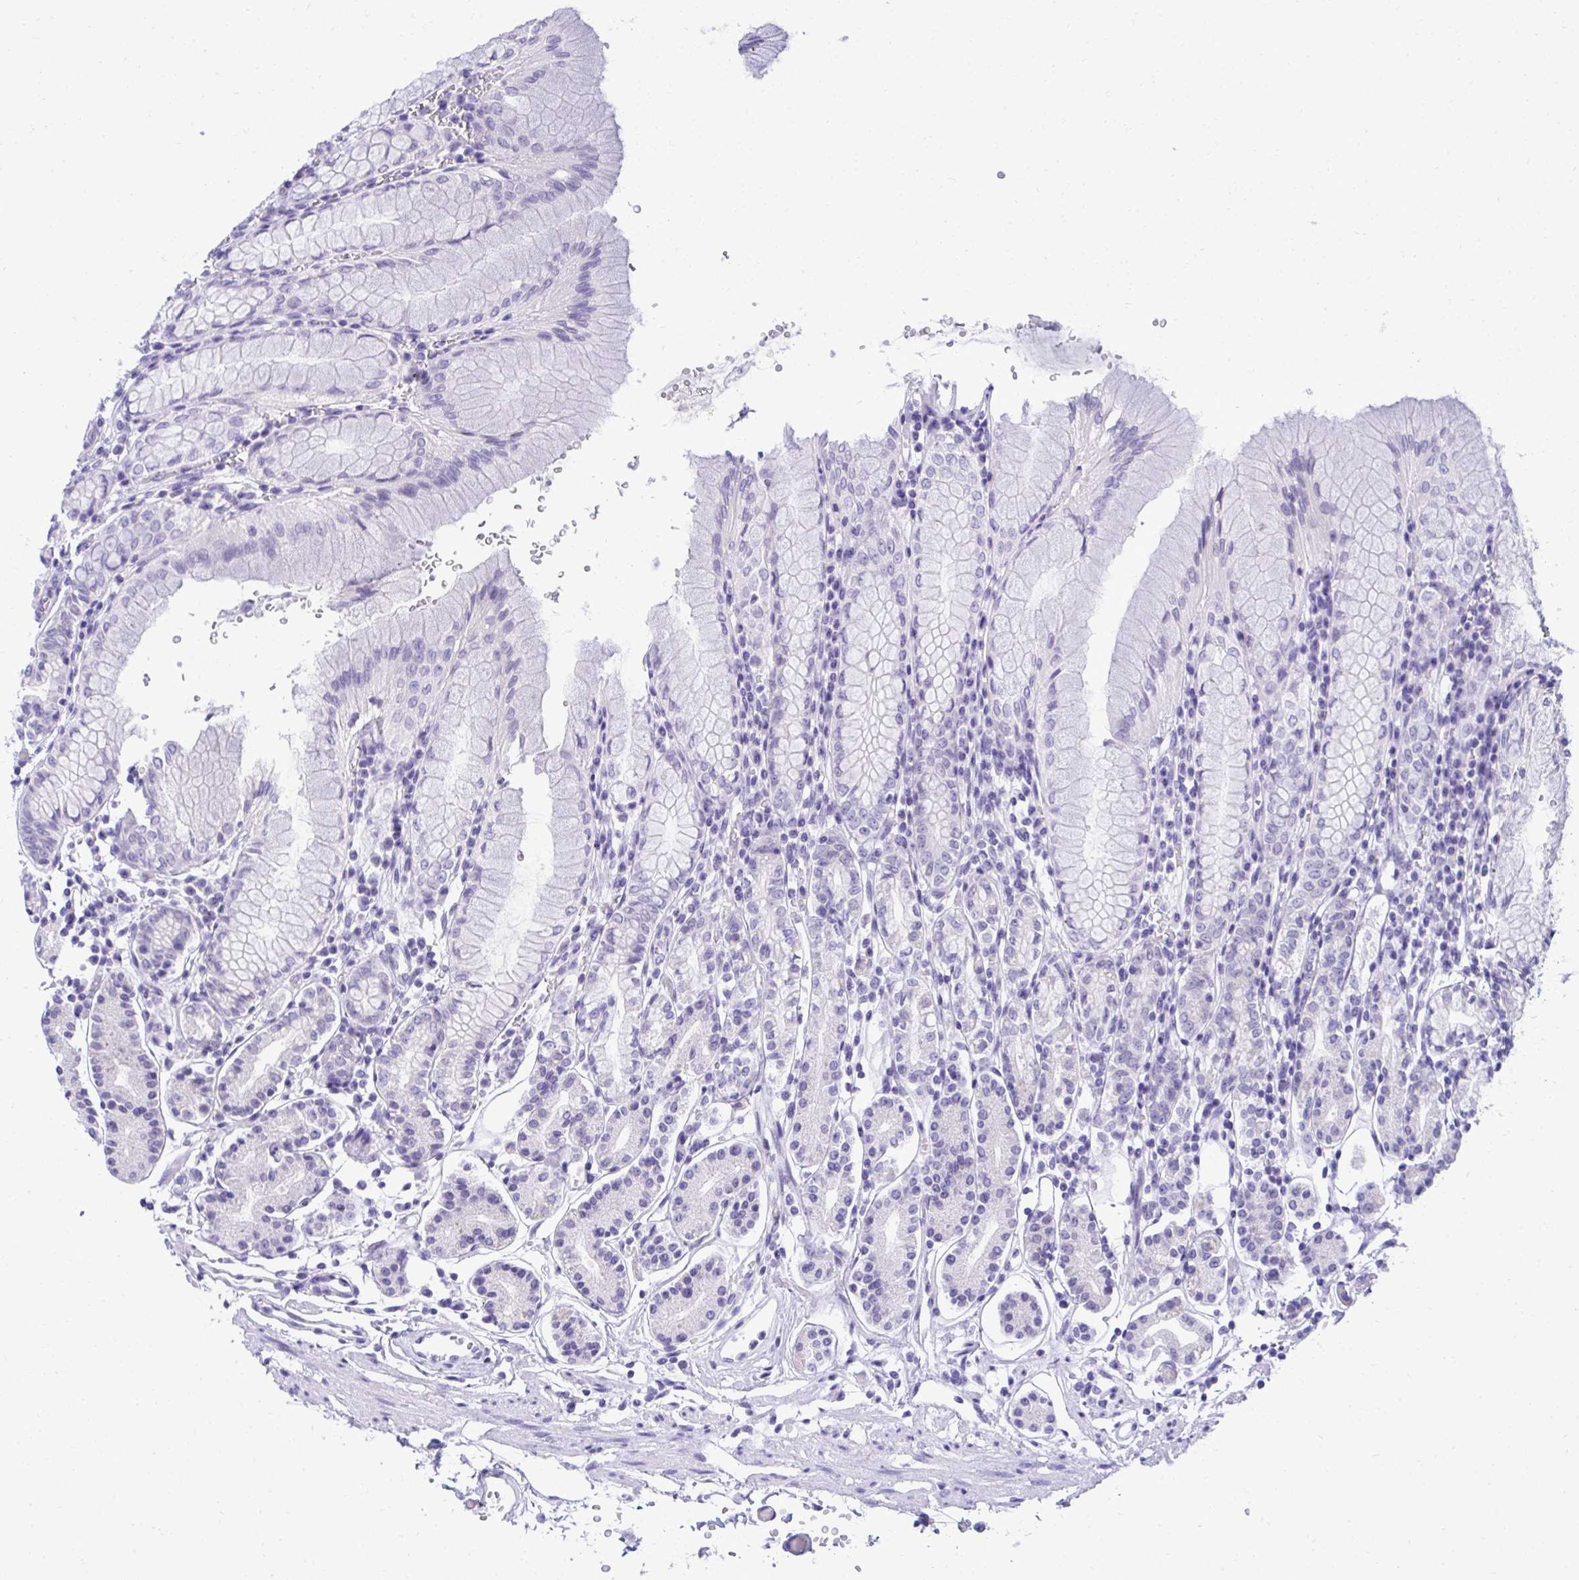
{"staining": {"intensity": "negative", "quantity": "none", "location": "none"}, "tissue": "stomach", "cell_type": "Glandular cells", "image_type": "normal", "snomed": [{"axis": "morphology", "description": "Normal tissue, NOS"}, {"axis": "topography", "description": "Stomach"}], "caption": "Glandular cells are negative for protein expression in normal human stomach. The staining is performed using DAB brown chromogen with nuclei counter-stained in using hematoxylin.", "gene": "PGM2L1", "patient": {"sex": "female", "age": 62}}